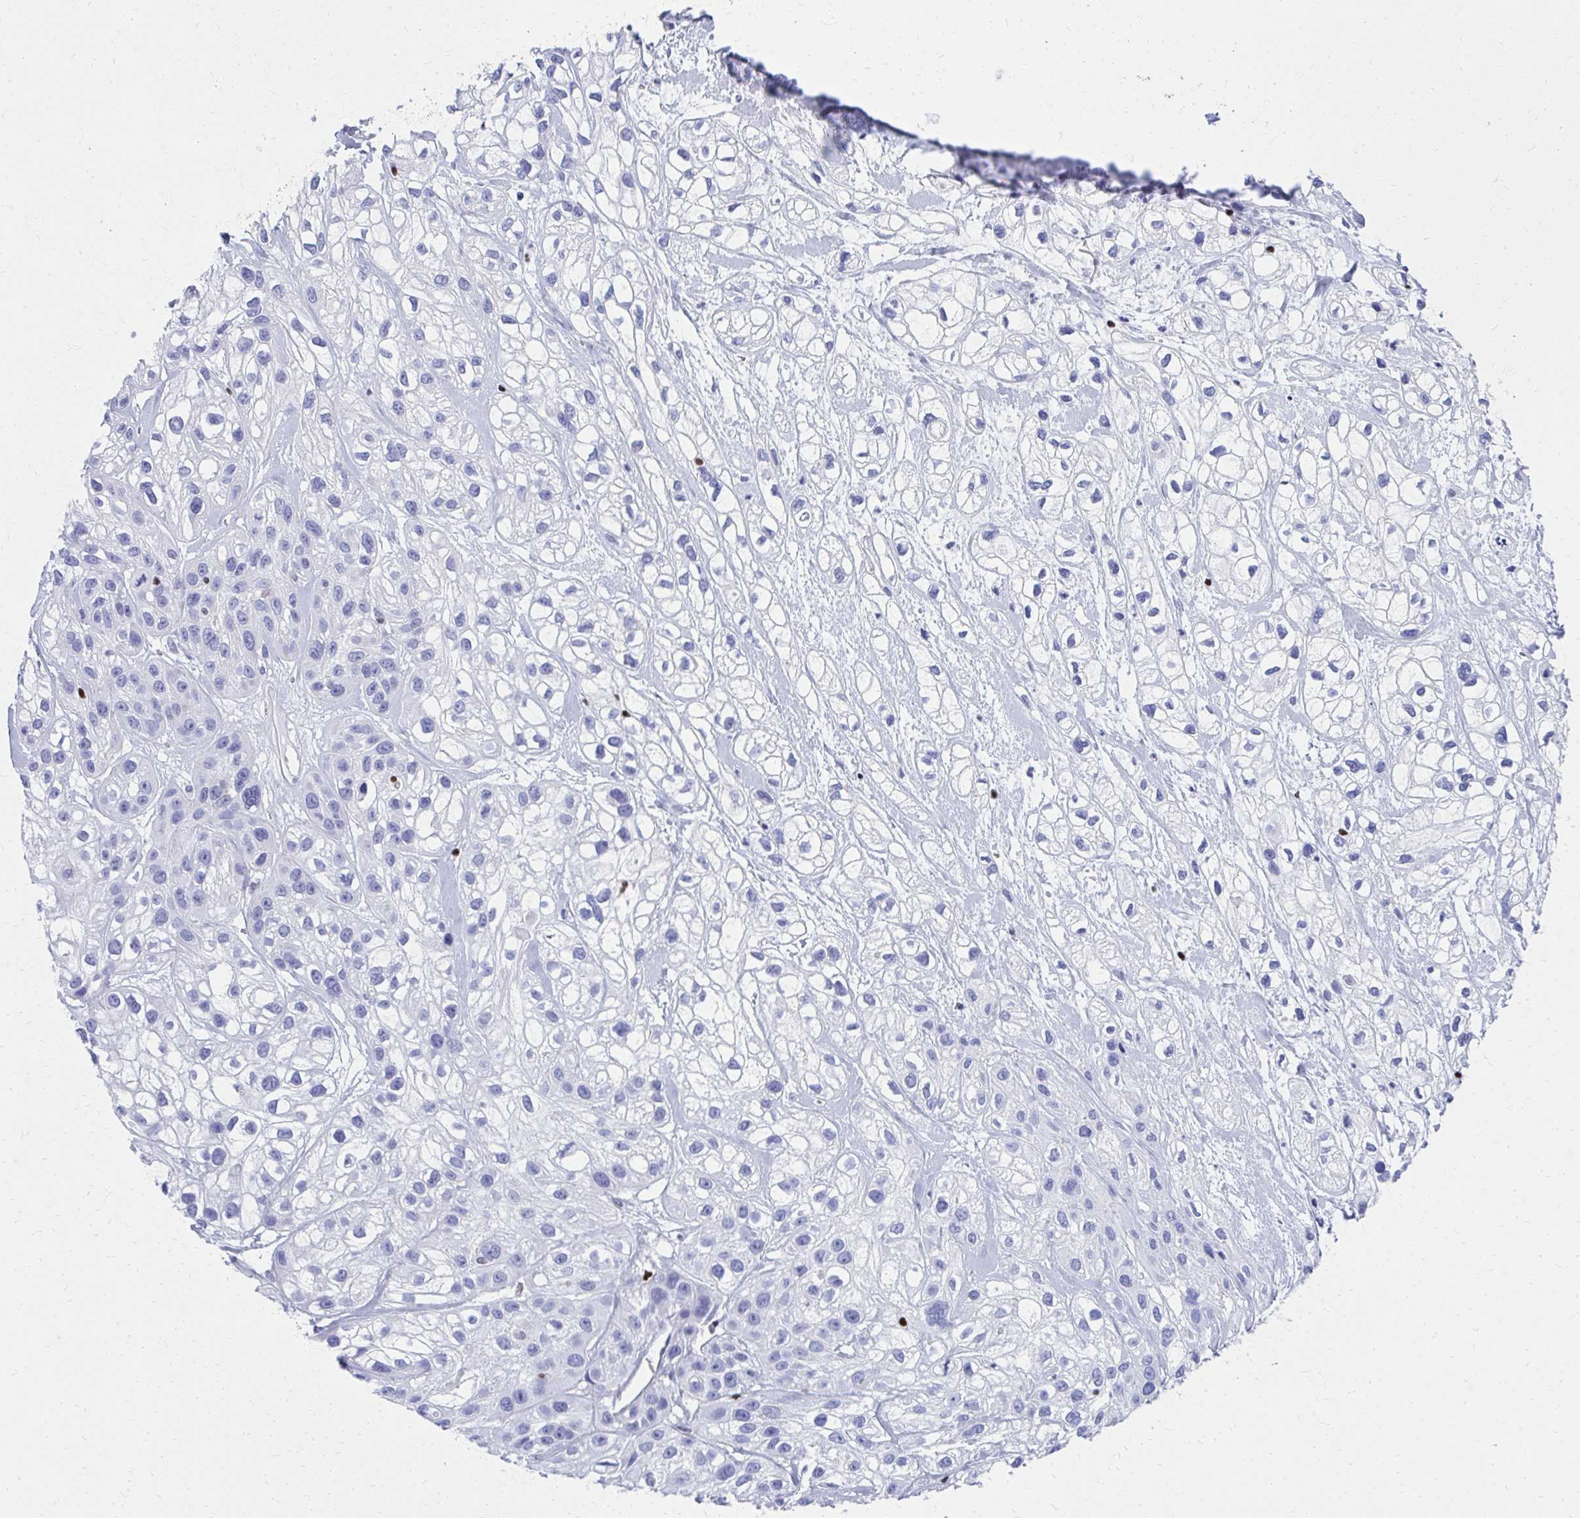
{"staining": {"intensity": "negative", "quantity": "none", "location": "none"}, "tissue": "skin cancer", "cell_type": "Tumor cells", "image_type": "cancer", "snomed": [{"axis": "morphology", "description": "Squamous cell carcinoma, NOS"}, {"axis": "topography", "description": "Skin"}], "caption": "Immunohistochemical staining of skin squamous cell carcinoma displays no significant positivity in tumor cells.", "gene": "RUNX3", "patient": {"sex": "male", "age": 82}}